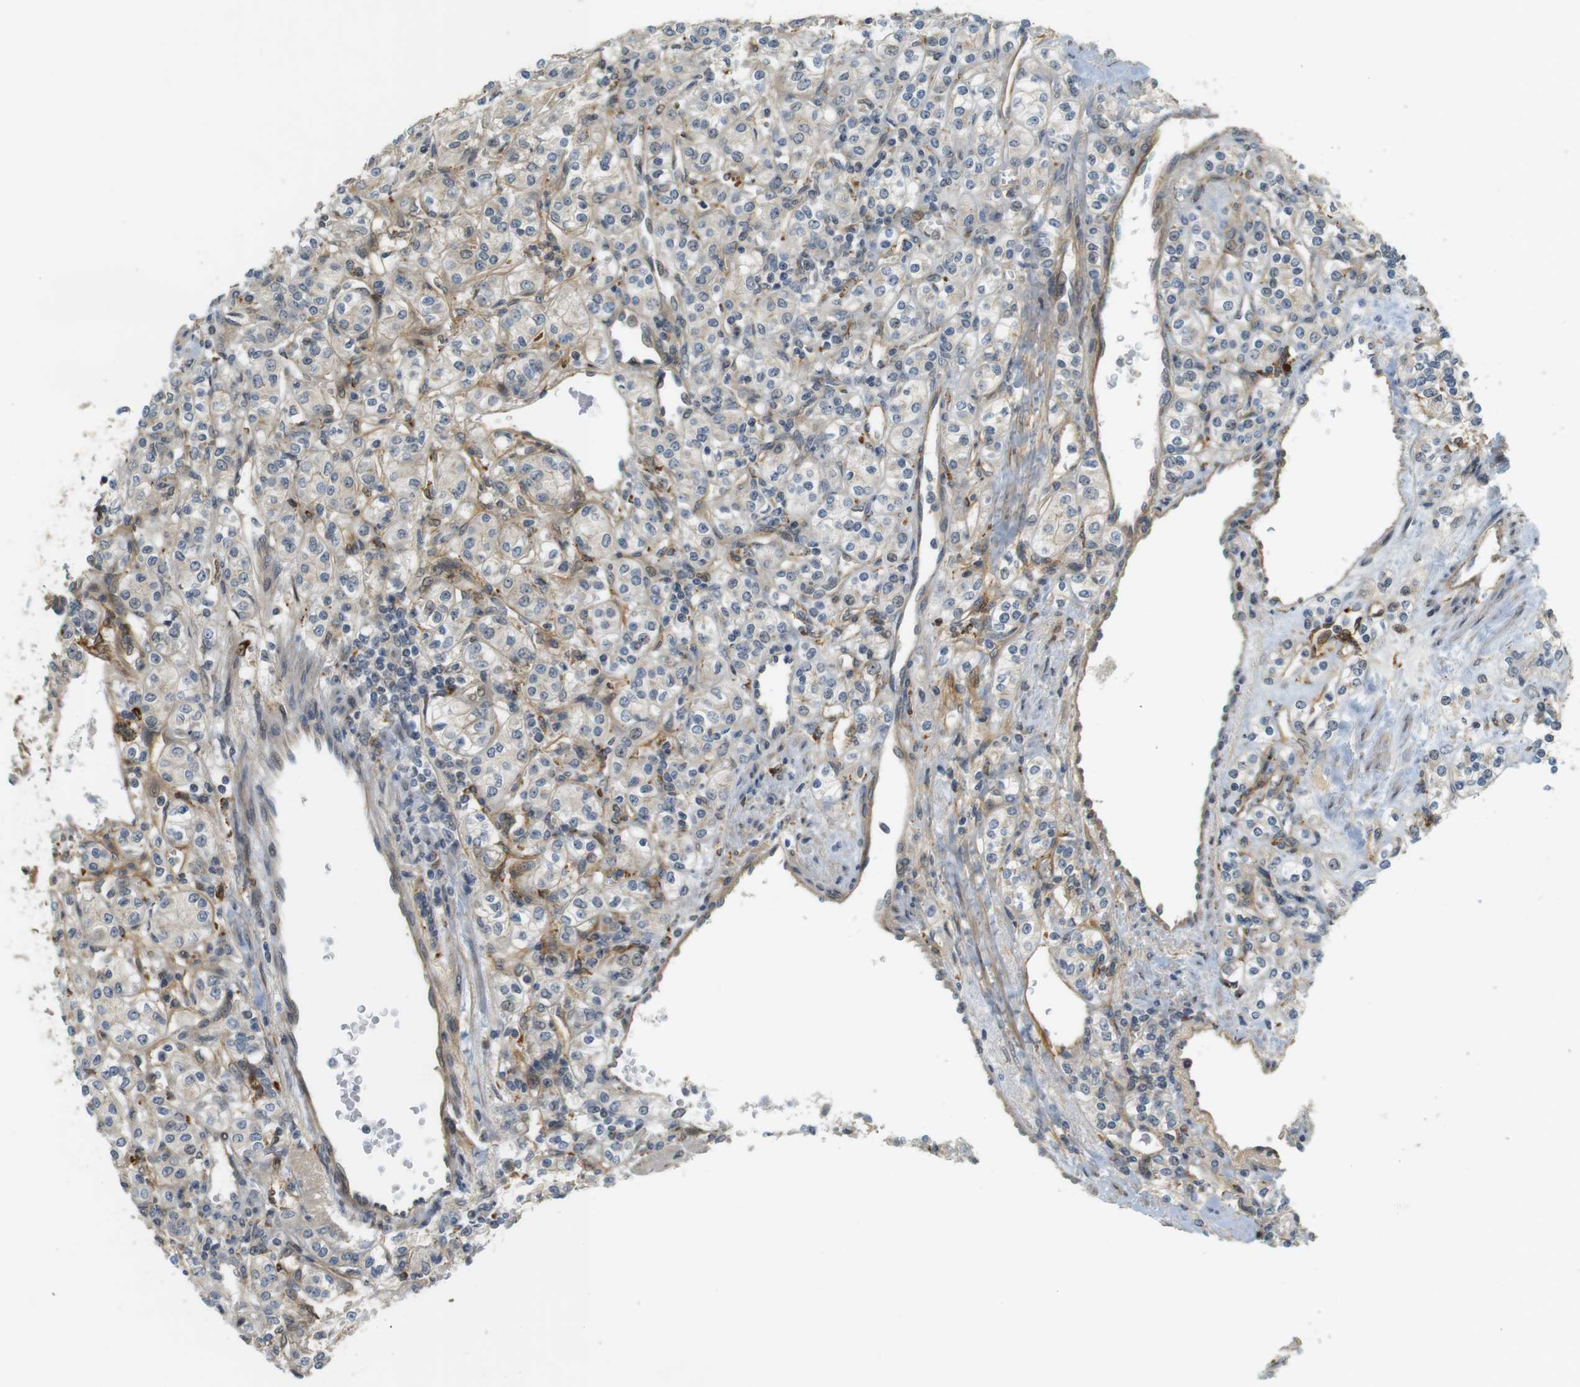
{"staining": {"intensity": "weak", "quantity": "<25%", "location": "cytoplasmic/membranous"}, "tissue": "renal cancer", "cell_type": "Tumor cells", "image_type": "cancer", "snomed": [{"axis": "morphology", "description": "Adenocarcinoma, NOS"}, {"axis": "topography", "description": "Kidney"}], "caption": "Renal cancer was stained to show a protein in brown. There is no significant expression in tumor cells. The staining was performed using DAB (3,3'-diaminobenzidine) to visualize the protein expression in brown, while the nuclei were stained in blue with hematoxylin (Magnification: 20x).", "gene": "TSPAN9", "patient": {"sex": "male", "age": 77}}